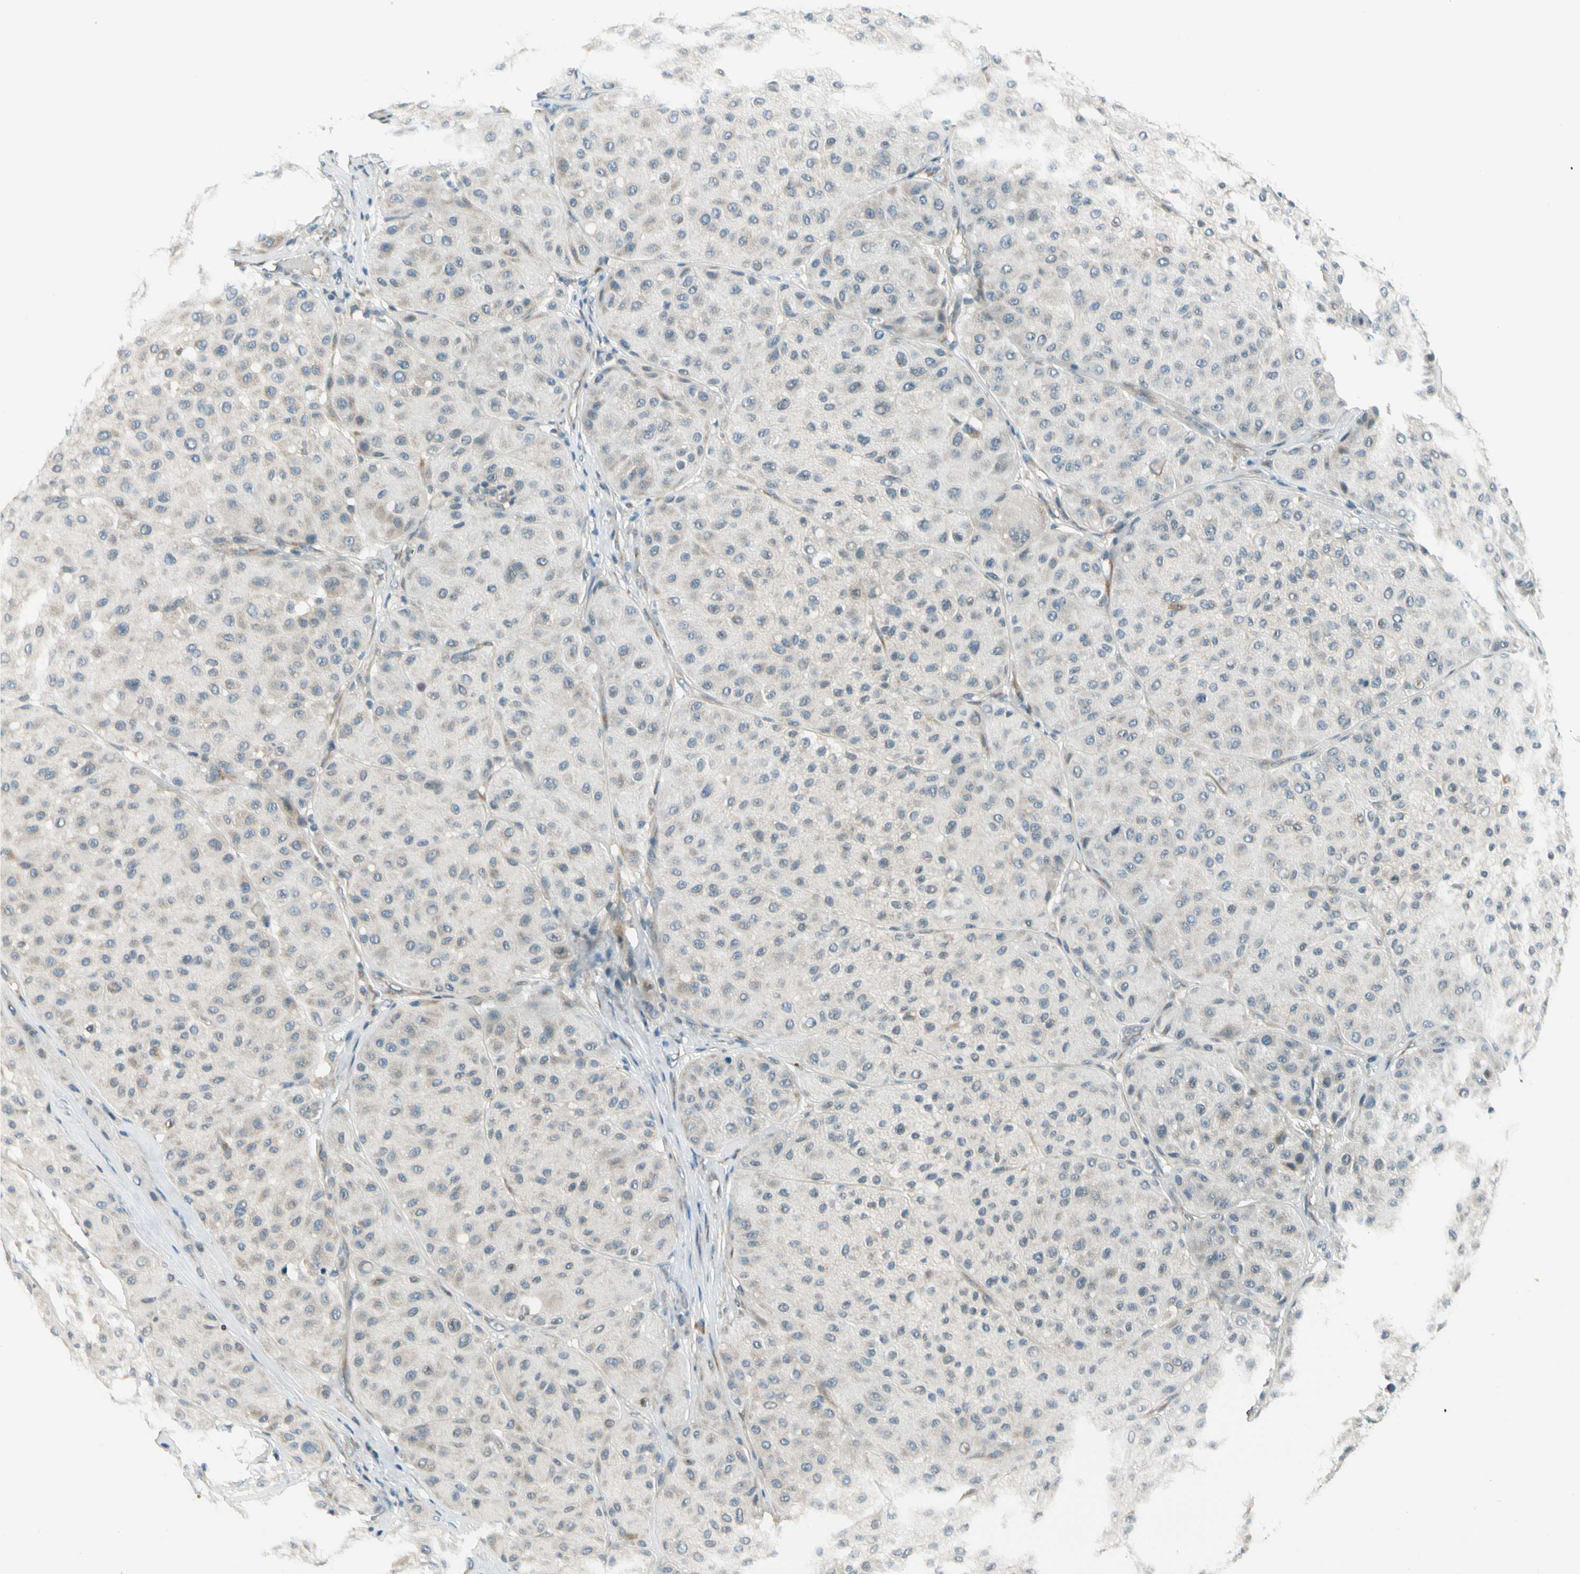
{"staining": {"intensity": "weak", "quantity": "<25%", "location": "cytoplasmic/membranous"}, "tissue": "melanoma", "cell_type": "Tumor cells", "image_type": "cancer", "snomed": [{"axis": "morphology", "description": "Normal tissue, NOS"}, {"axis": "morphology", "description": "Malignant melanoma, Metastatic site"}, {"axis": "topography", "description": "Skin"}], "caption": "This is an IHC photomicrograph of human melanoma. There is no staining in tumor cells.", "gene": "BNIP1", "patient": {"sex": "male", "age": 41}}